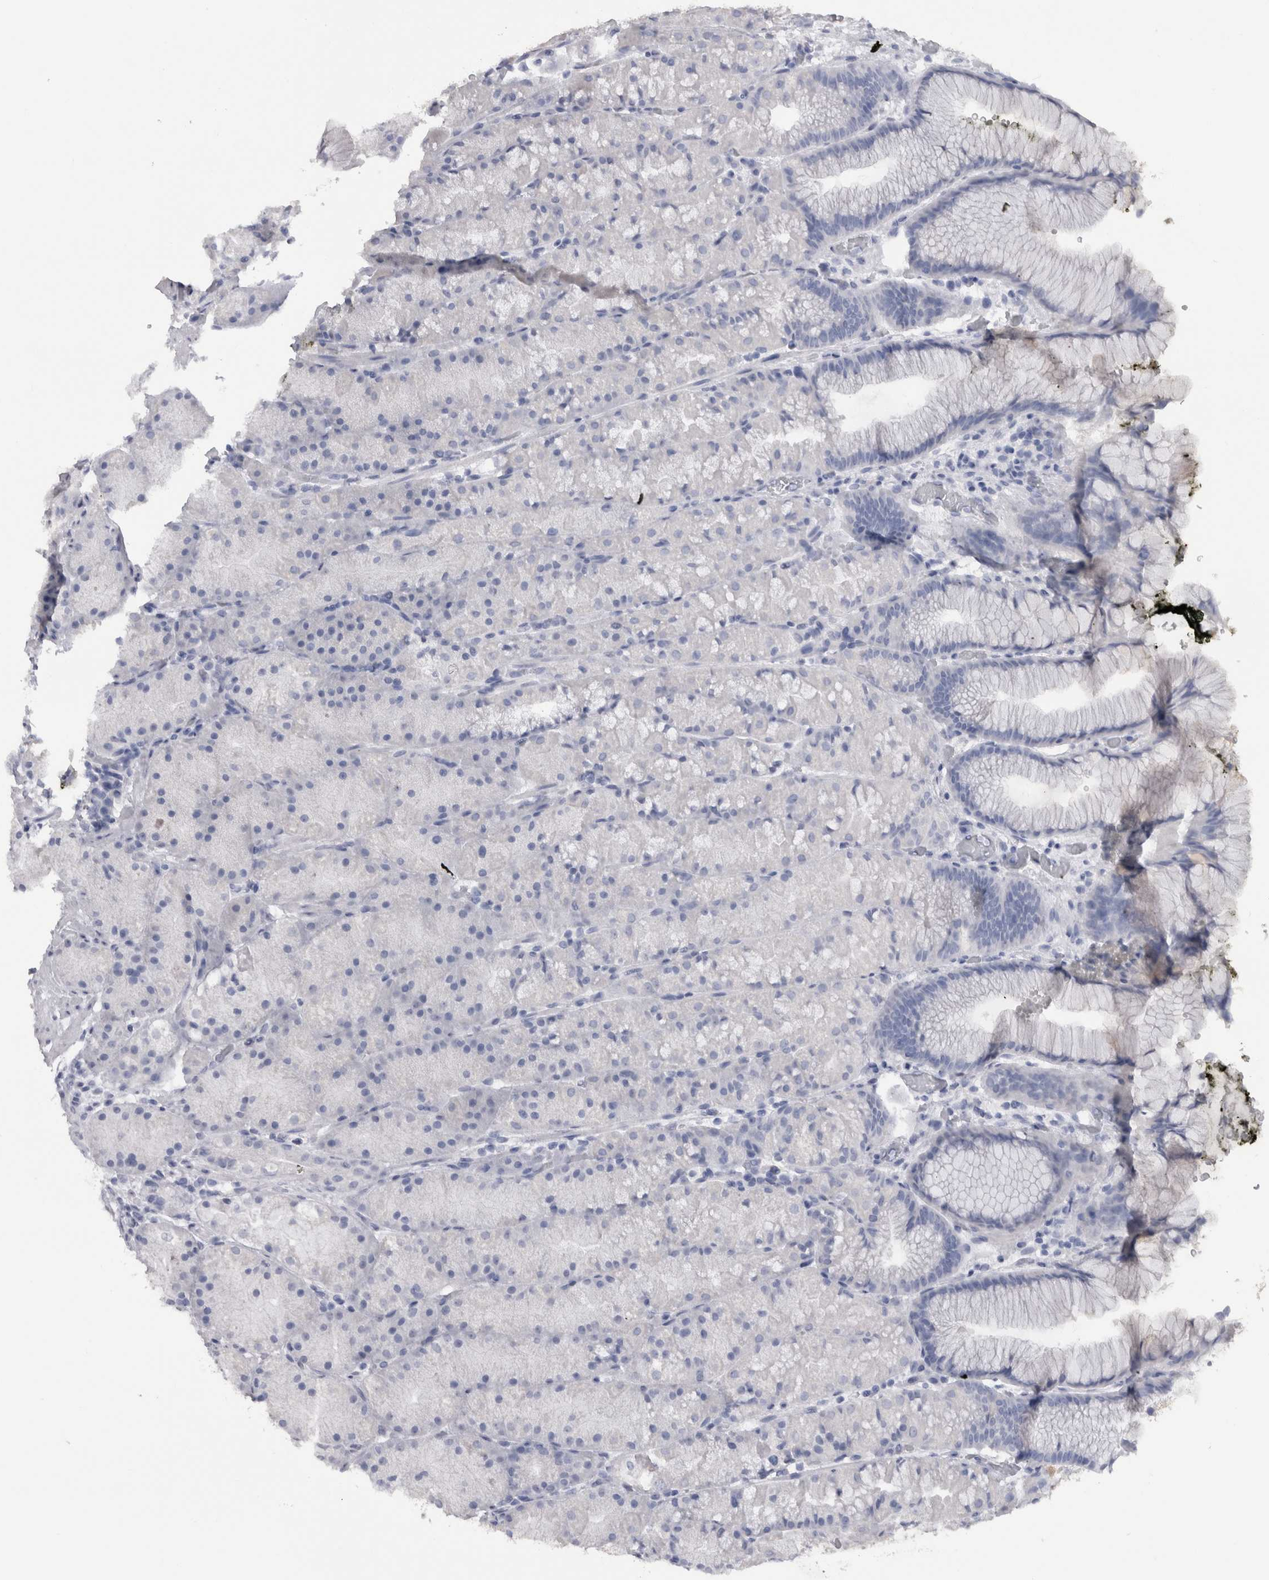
{"staining": {"intensity": "negative", "quantity": "none", "location": "none"}, "tissue": "stomach", "cell_type": "Glandular cells", "image_type": "normal", "snomed": [{"axis": "morphology", "description": "Normal tissue, NOS"}, {"axis": "topography", "description": "Stomach, upper"}, {"axis": "topography", "description": "Stomach"}], "caption": "IHC micrograph of benign human stomach stained for a protein (brown), which displays no staining in glandular cells. The staining is performed using DAB (3,3'-diaminobenzidine) brown chromogen with nuclei counter-stained in using hematoxylin.", "gene": "PTH", "patient": {"sex": "male", "age": 48}}